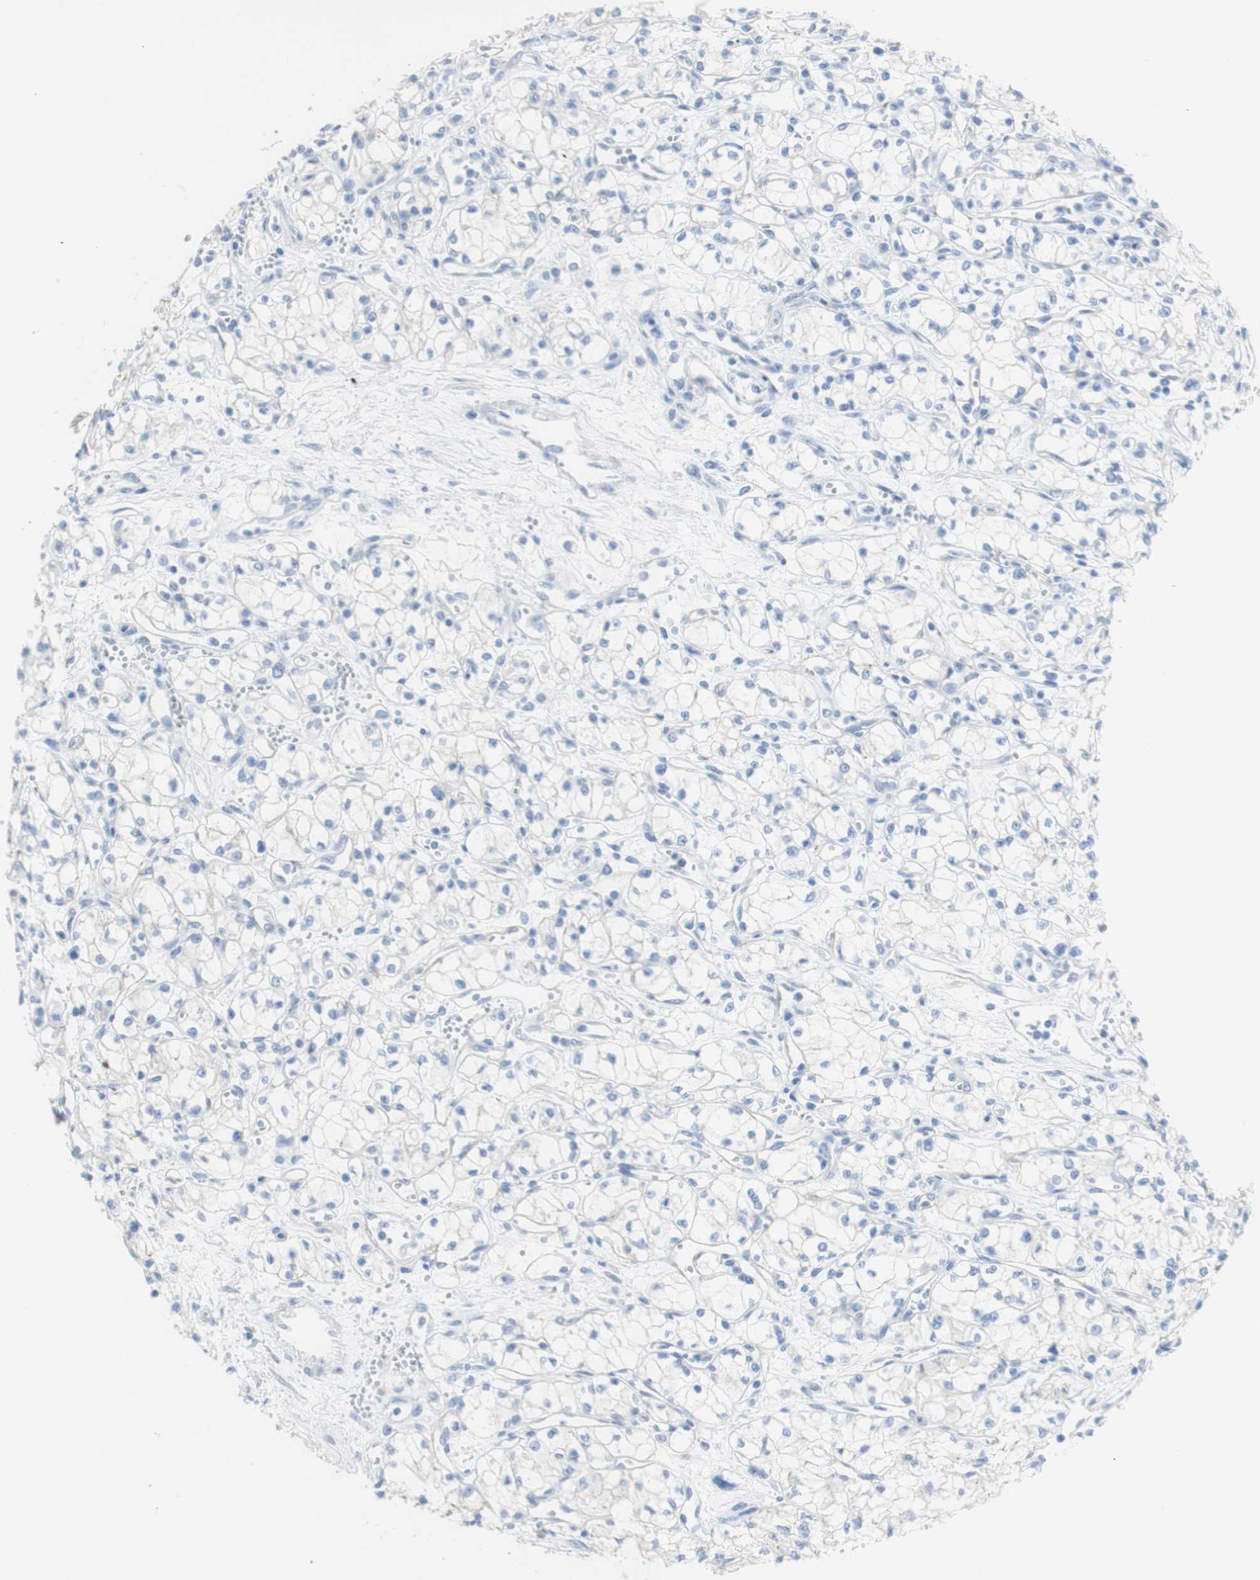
{"staining": {"intensity": "negative", "quantity": "none", "location": "none"}, "tissue": "renal cancer", "cell_type": "Tumor cells", "image_type": "cancer", "snomed": [{"axis": "morphology", "description": "Normal tissue, NOS"}, {"axis": "morphology", "description": "Adenocarcinoma, NOS"}, {"axis": "topography", "description": "Kidney"}], "caption": "This is a histopathology image of immunohistochemistry staining of renal cancer (adenocarcinoma), which shows no staining in tumor cells. (Immunohistochemistry (ihc), brightfield microscopy, high magnification).", "gene": "DSC2", "patient": {"sex": "male", "age": 59}}